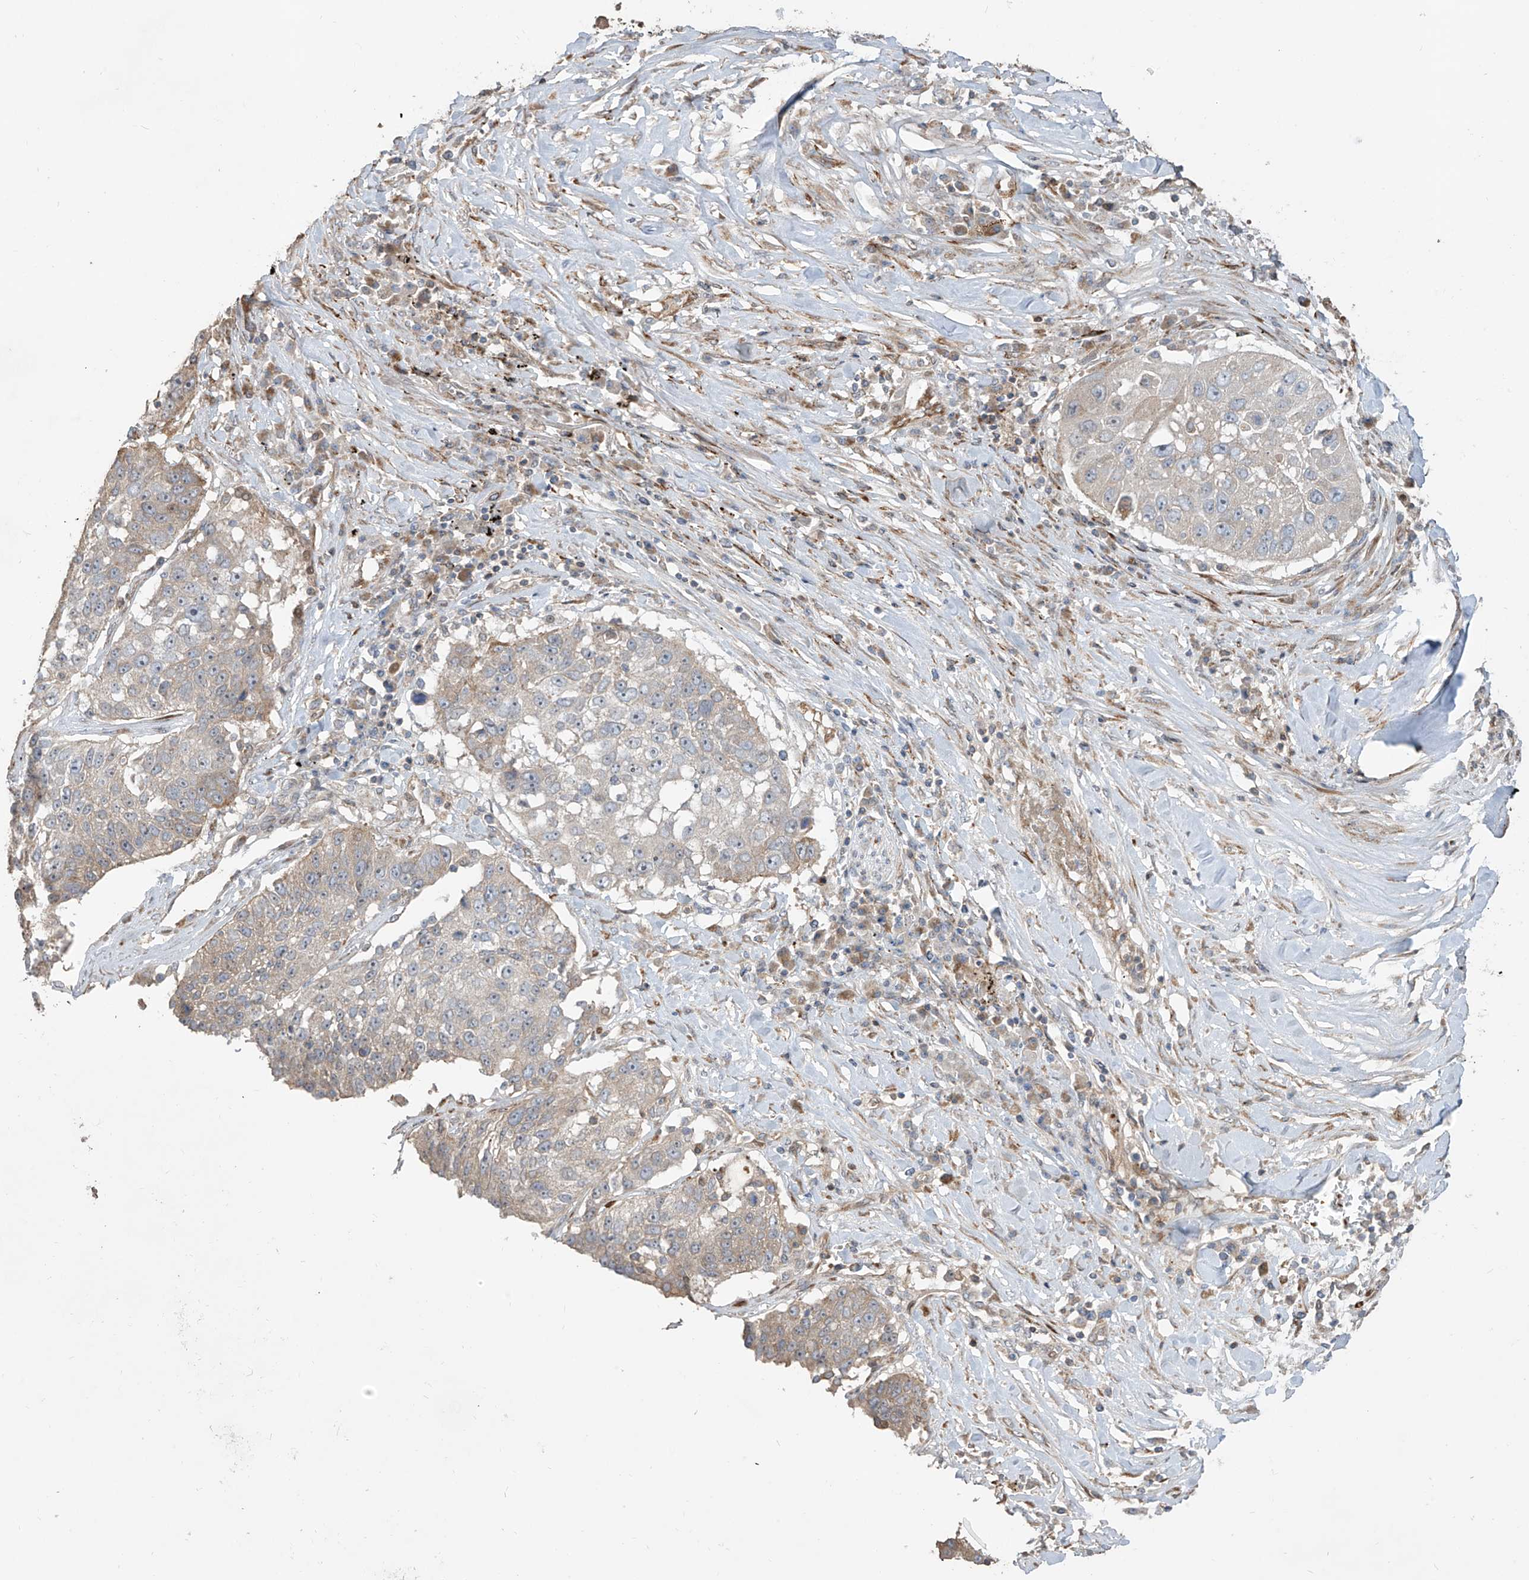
{"staining": {"intensity": "weak", "quantity": "<25%", "location": "cytoplasmic/membranous"}, "tissue": "lung cancer", "cell_type": "Tumor cells", "image_type": "cancer", "snomed": [{"axis": "morphology", "description": "Squamous cell carcinoma, NOS"}, {"axis": "topography", "description": "Lung"}], "caption": "DAB immunohistochemical staining of human lung squamous cell carcinoma displays no significant expression in tumor cells. (DAB immunohistochemistry (IHC) visualized using brightfield microscopy, high magnification).", "gene": "ABTB1", "patient": {"sex": "male", "age": 61}}